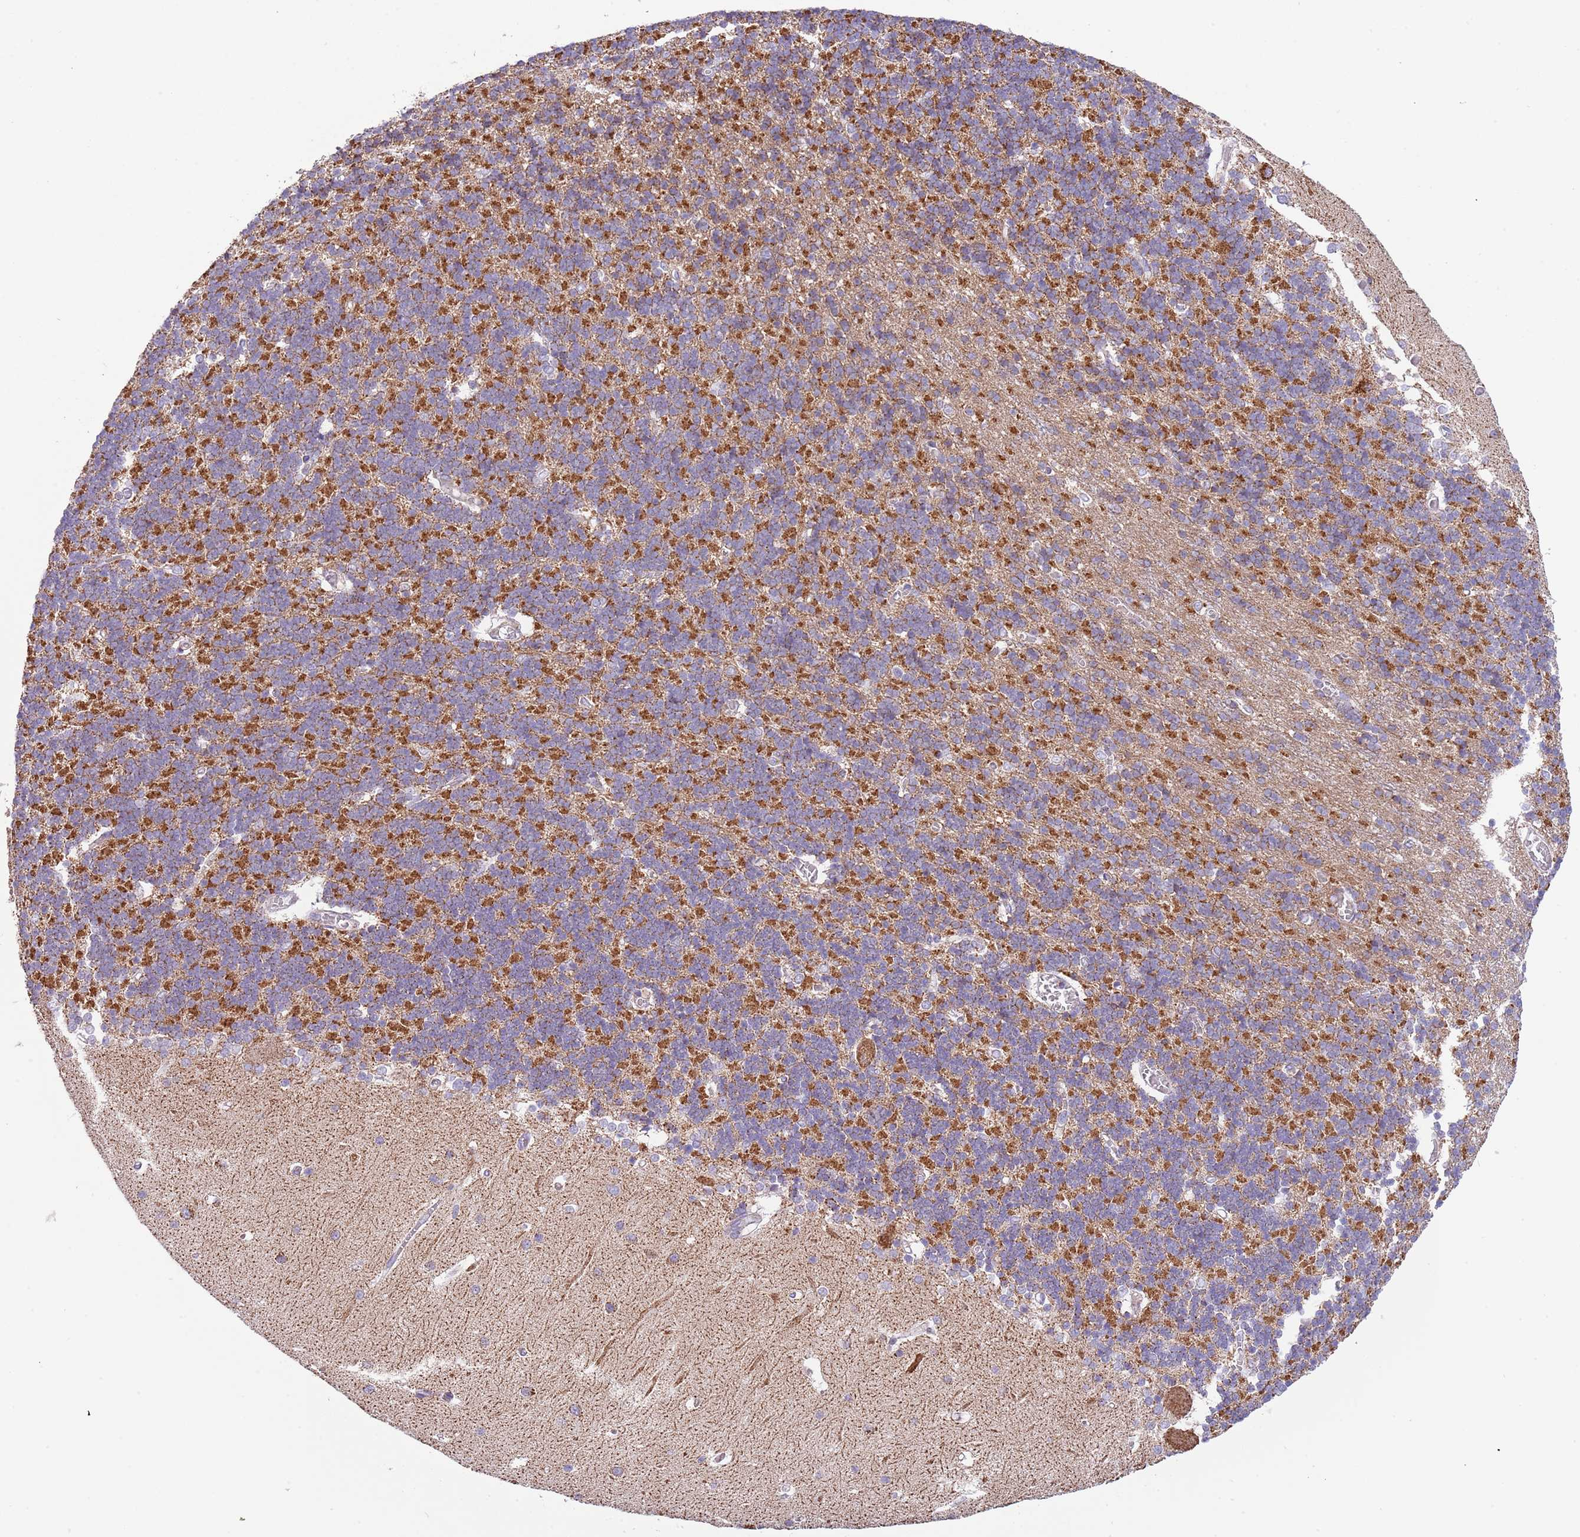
{"staining": {"intensity": "moderate", "quantity": "25%-75%", "location": "cytoplasmic/membranous"}, "tissue": "cerebellum", "cell_type": "Cells in granular layer", "image_type": "normal", "snomed": [{"axis": "morphology", "description": "Normal tissue, NOS"}, {"axis": "topography", "description": "Cerebellum"}], "caption": "Protein staining demonstrates moderate cytoplasmic/membranous staining in about 25%-75% of cells in granular layer in benign cerebellum.", "gene": "LHX6", "patient": {"sex": "male", "age": 37}}